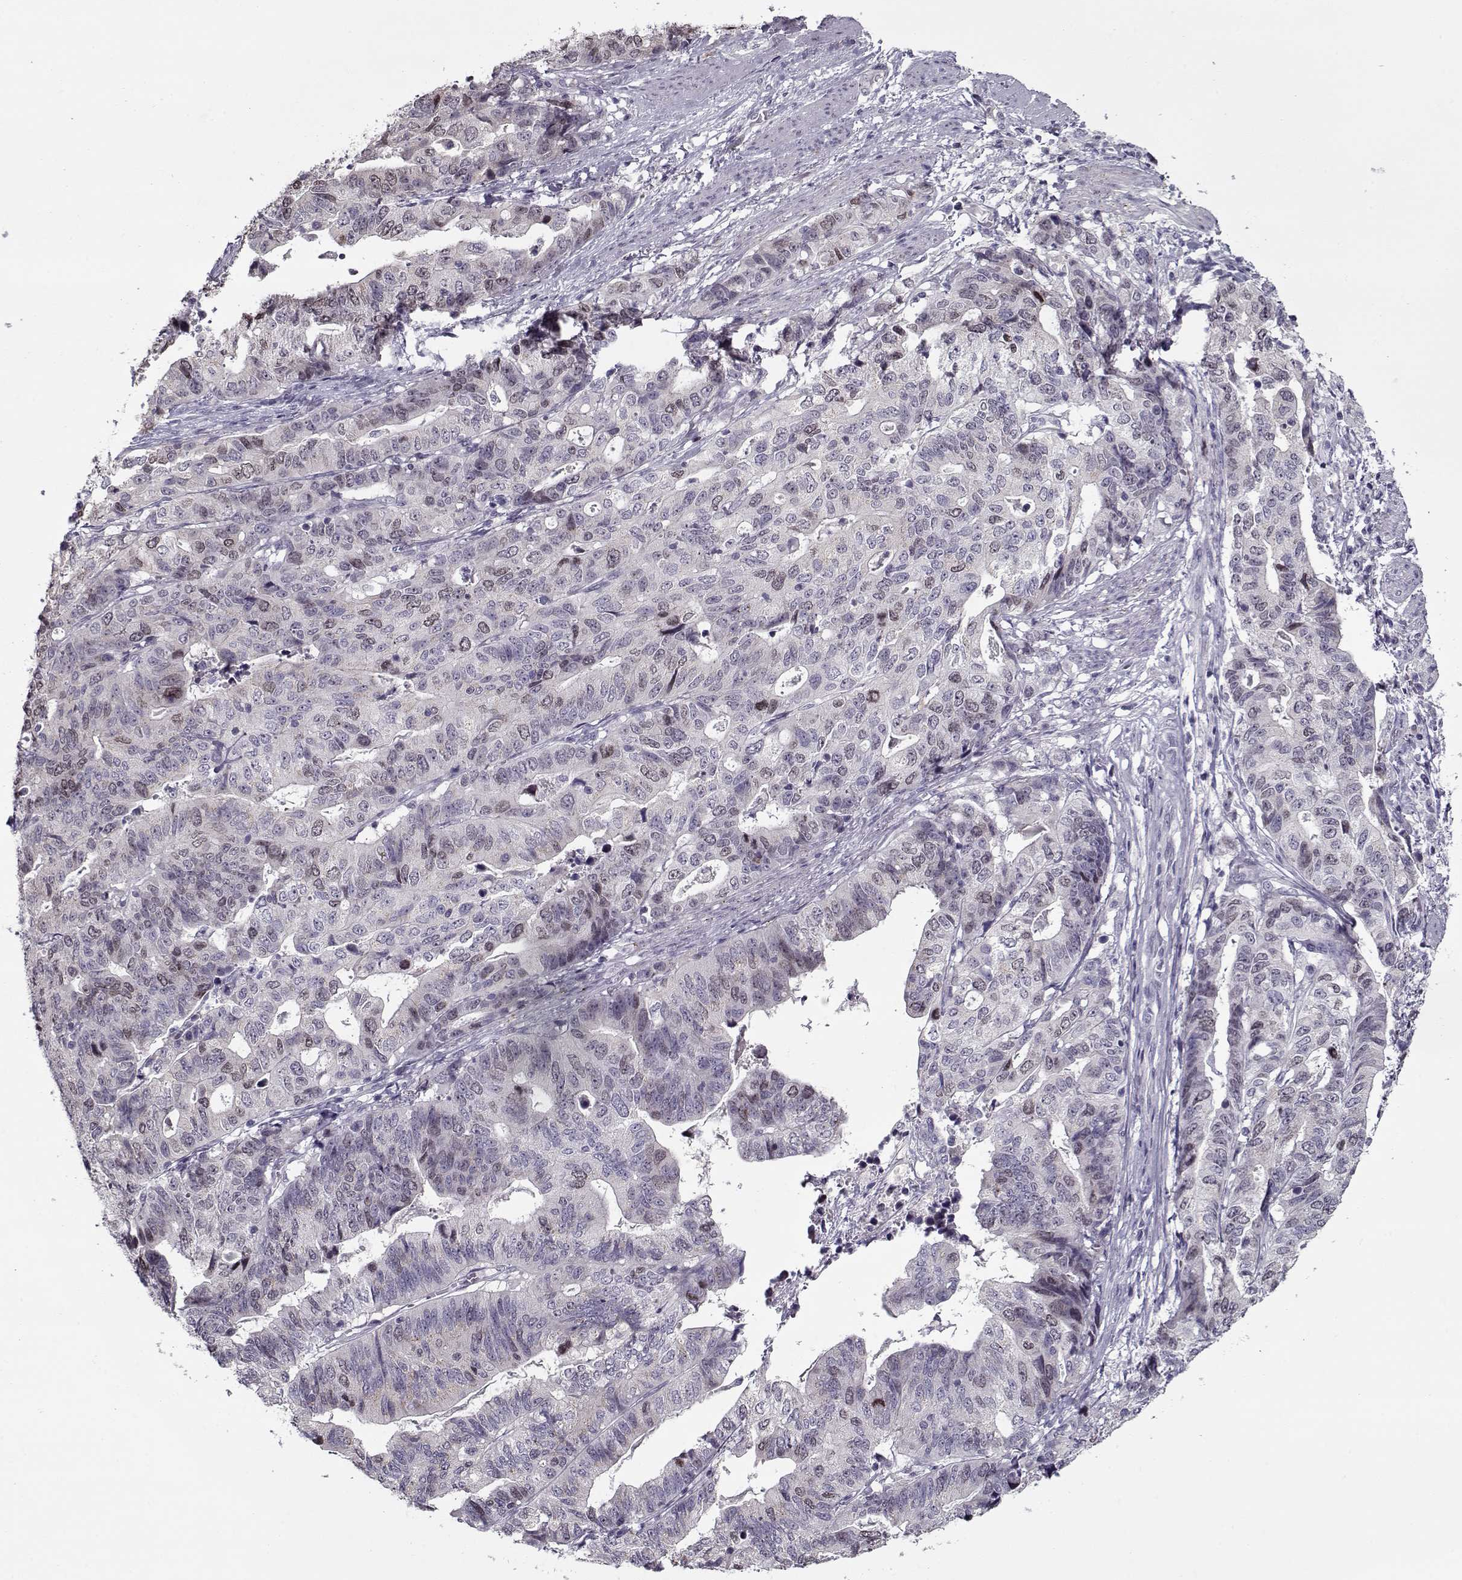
{"staining": {"intensity": "negative", "quantity": "none", "location": "none"}, "tissue": "stomach cancer", "cell_type": "Tumor cells", "image_type": "cancer", "snomed": [{"axis": "morphology", "description": "Adenocarcinoma, NOS"}, {"axis": "topography", "description": "Stomach, upper"}], "caption": "A micrograph of stomach adenocarcinoma stained for a protein exhibits no brown staining in tumor cells.", "gene": "SEC16B", "patient": {"sex": "female", "age": 67}}